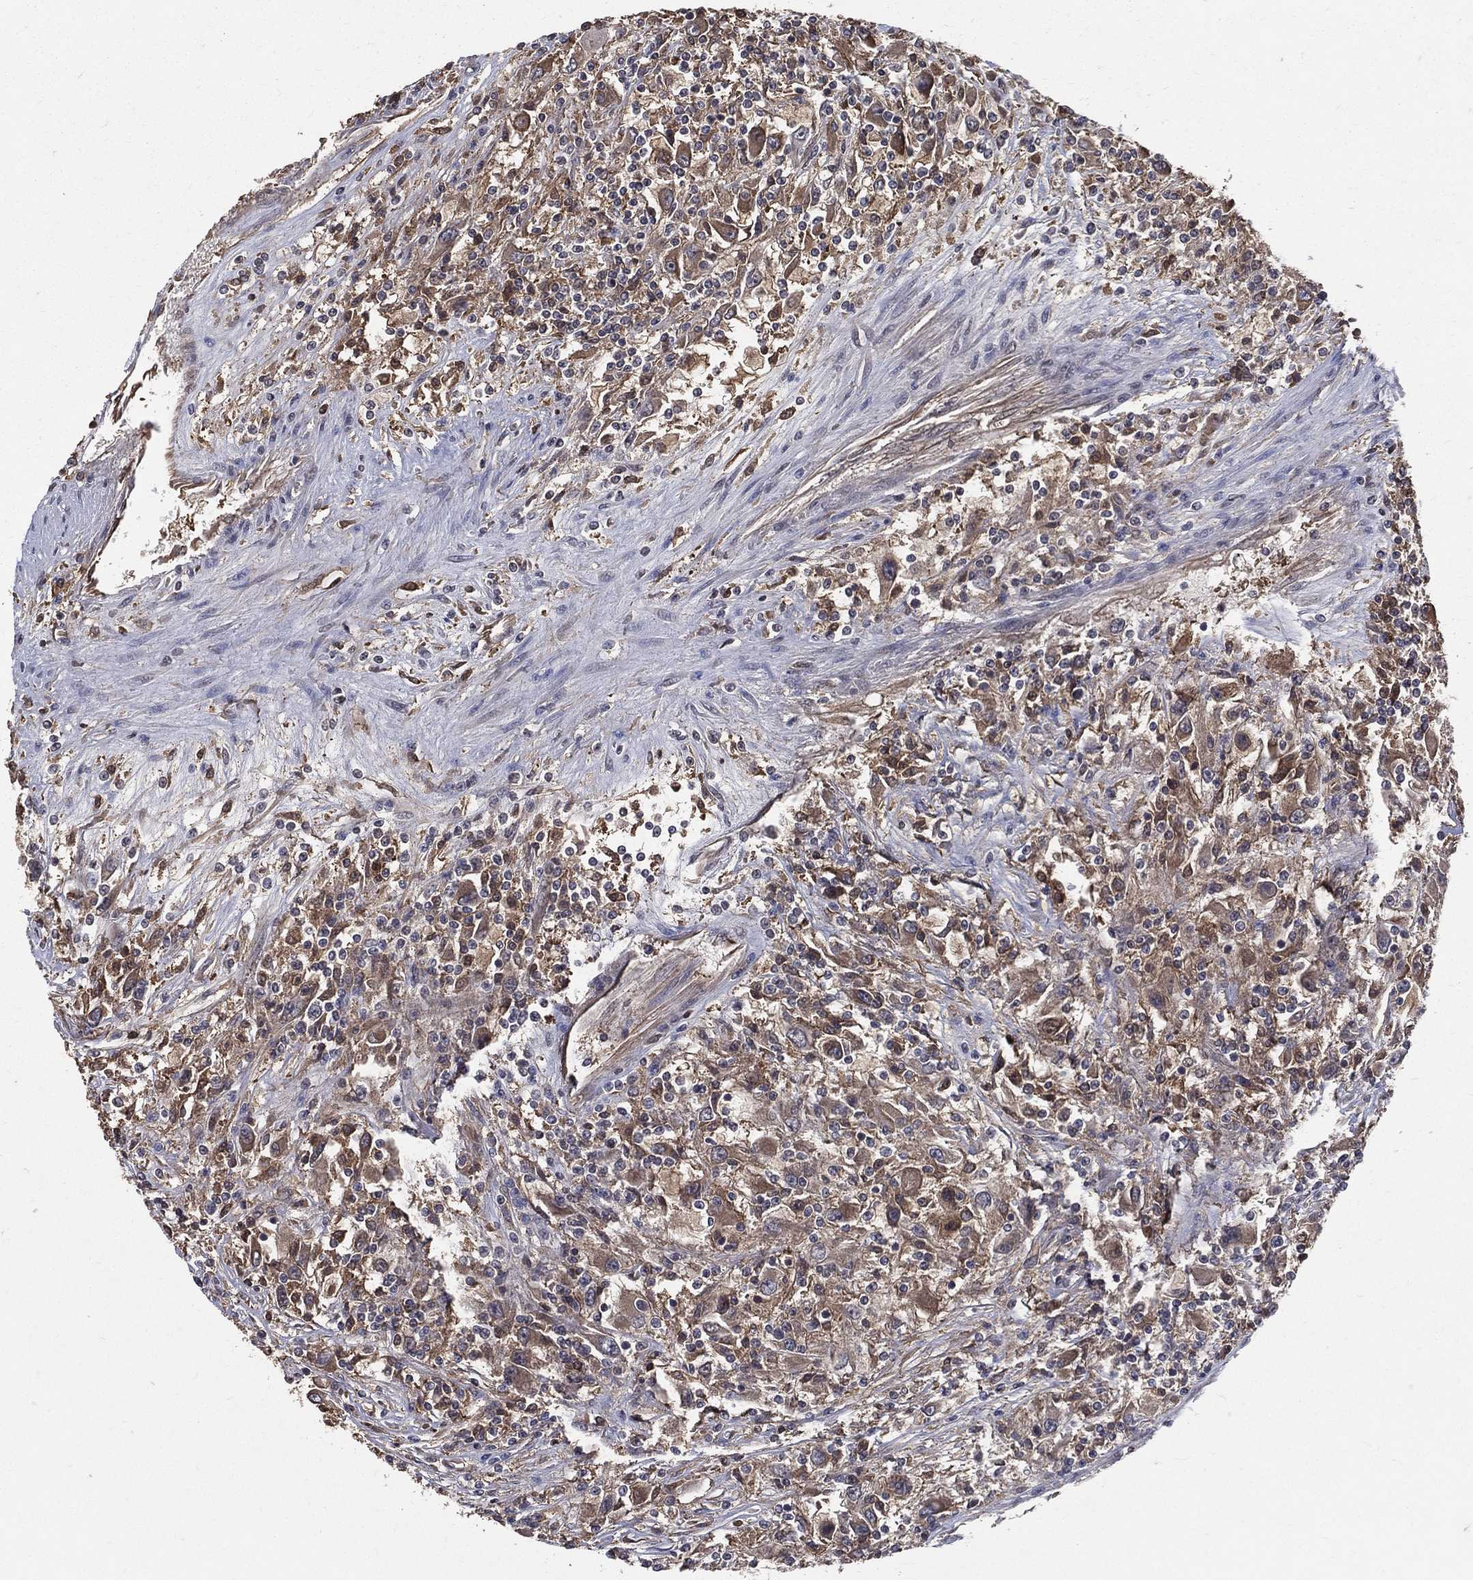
{"staining": {"intensity": "moderate", "quantity": "25%-75%", "location": "cytoplasmic/membranous"}, "tissue": "renal cancer", "cell_type": "Tumor cells", "image_type": "cancer", "snomed": [{"axis": "morphology", "description": "Adenocarcinoma, NOS"}, {"axis": "topography", "description": "Kidney"}], "caption": "Protein expression analysis of human renal cancer (adenocarcinoma) reveals moderate cytoplasmic/membranous staining in approximately 25%-75% of tumor cells.", "gene": "DPYSL2", "patient": {"sex": "female", "age": 67}}